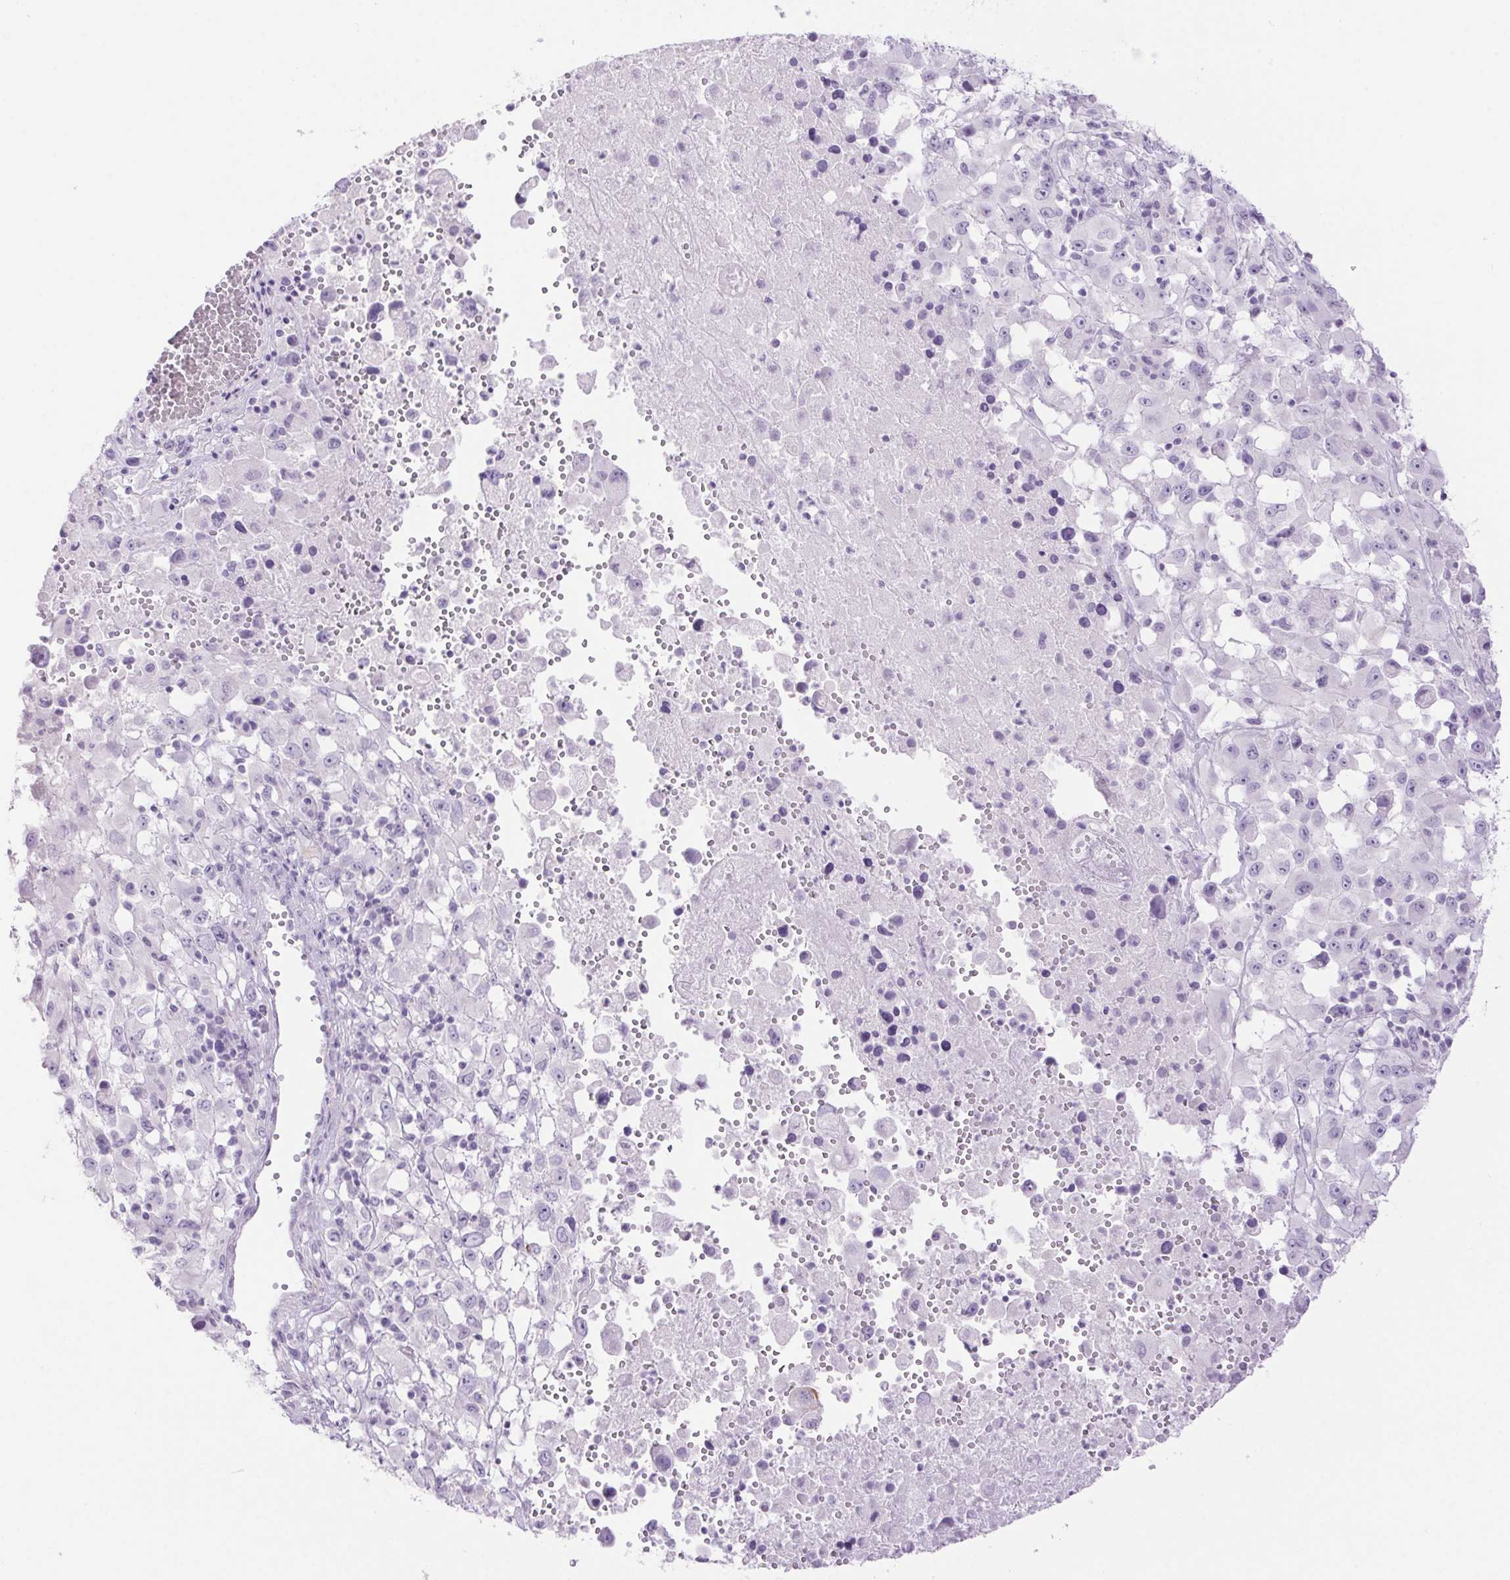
{"staining": {"intensity": "negative", "quantity": "none", "location": "none"}, "tissue": "melanoma", "cell_type": "Tumor cells", "image_type": "cancer", "snomed": [{"axis": "morphology", "description": "Malignant melanoma, Metastatic site"}, {"axis": "topography", "description": "Soft tissue"}], "caption": "The immunohistochemistry image has no significant positivity in tumor cells of malignant melanoma (metastatic site) tissue. (DAB (3,3'-diaminobenzidine) immunohistochemistry with hematoxylin counter stain).", "gene": "ERP27", "patient": {"sex": "male", "age": 50}}